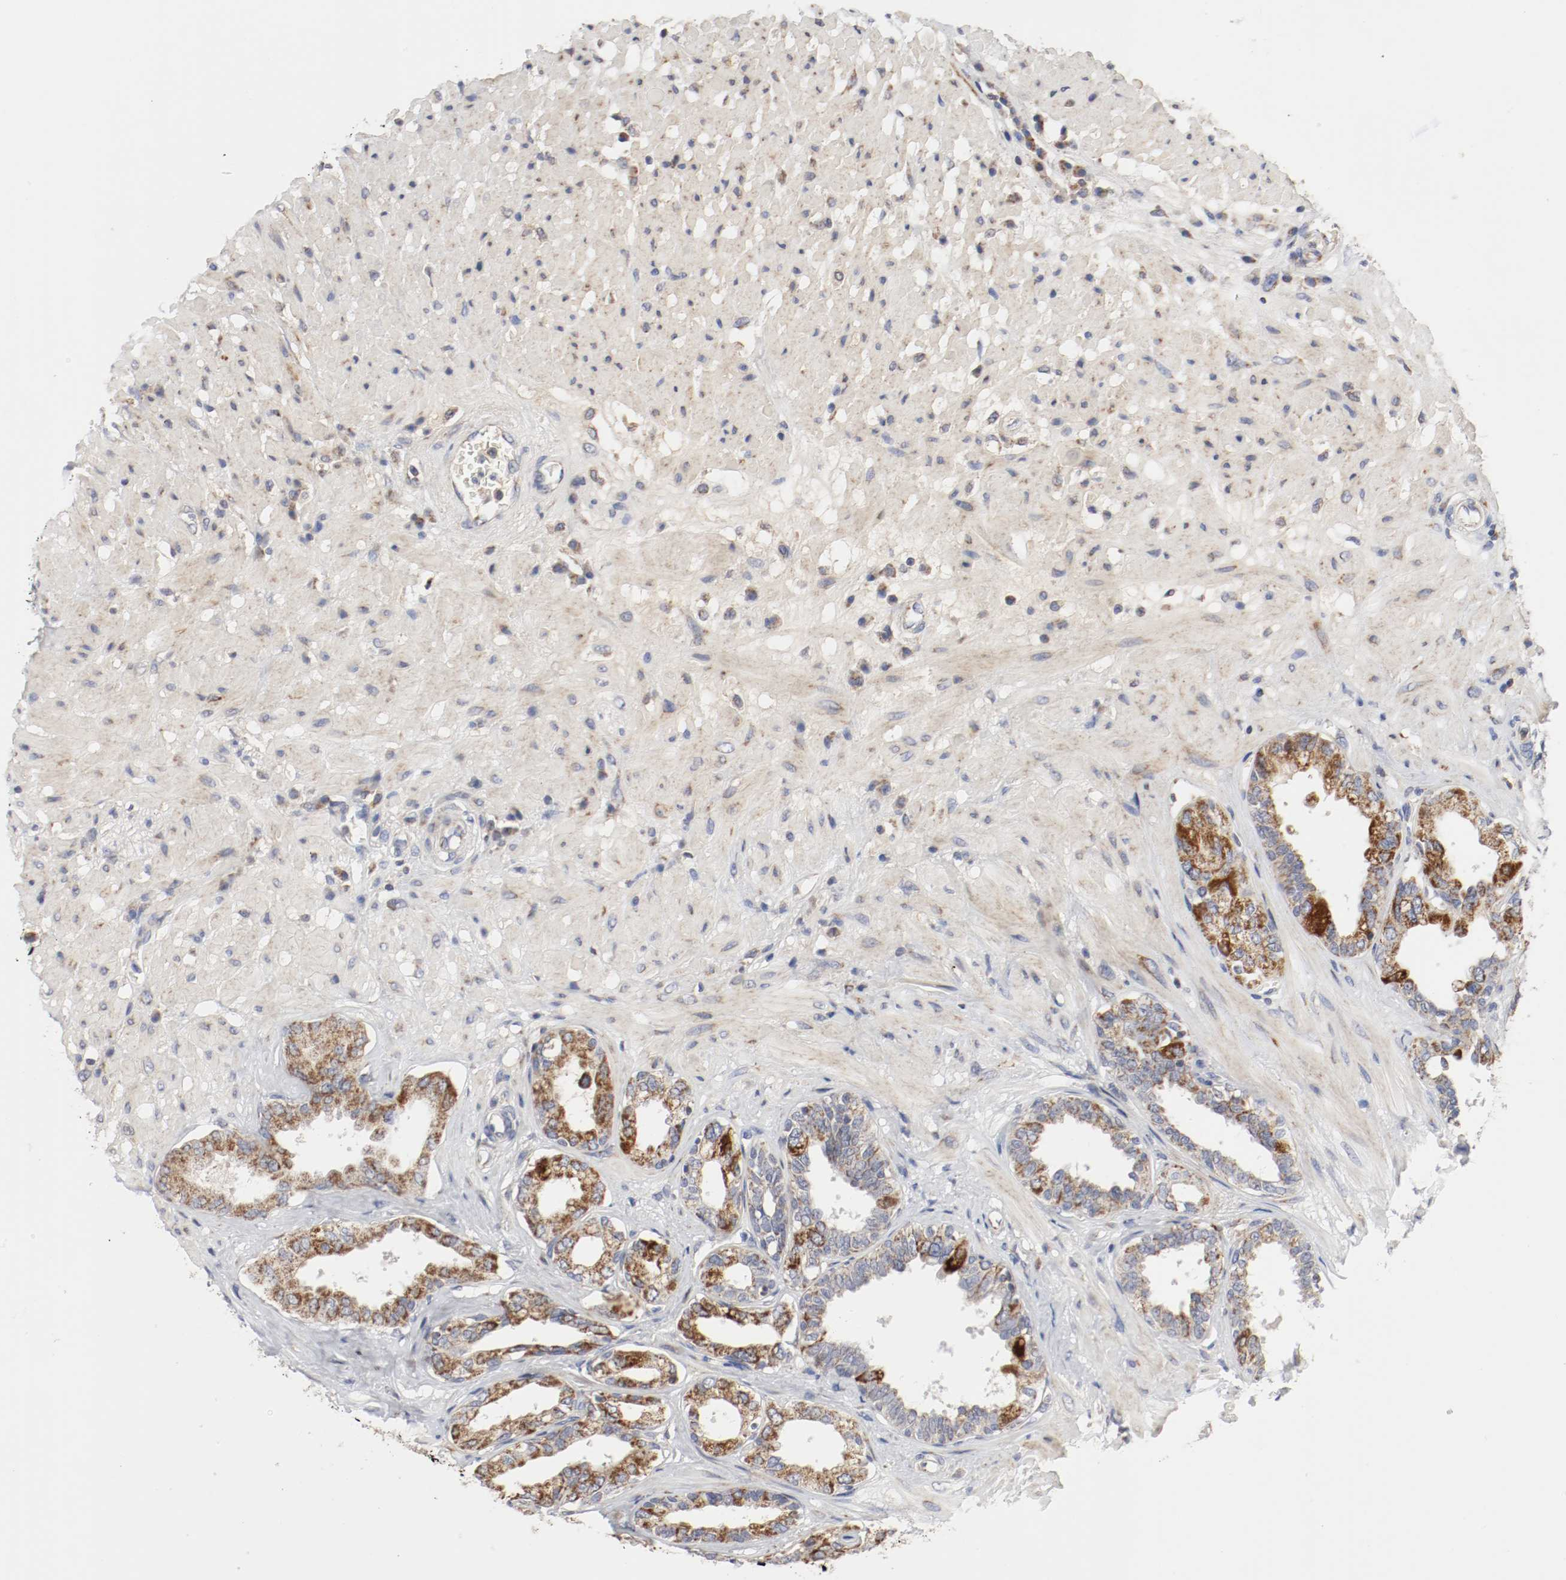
{"staining": {"intensity": "strong", "quantity": ">75%", "location": "cytoplasmic/membranous"}, "tissue": "seminal vesicle", "cell_type": "Glandular cells", "image_type": "normal", "snomed": [{"axis": "morphology", "description": "Normal tissue, NOS"}, {"axis": "topography", "description": "Seminal veicle"}], "caption": "A high amount of strong cytoplasmic/membranous expression is present in approximately >75% of glandular cells in unremarkable seminal vesicle. Nuclei are stained in blue.", "gene": "AFG3L2", "patient": {"sex": "male", "age": 61}}